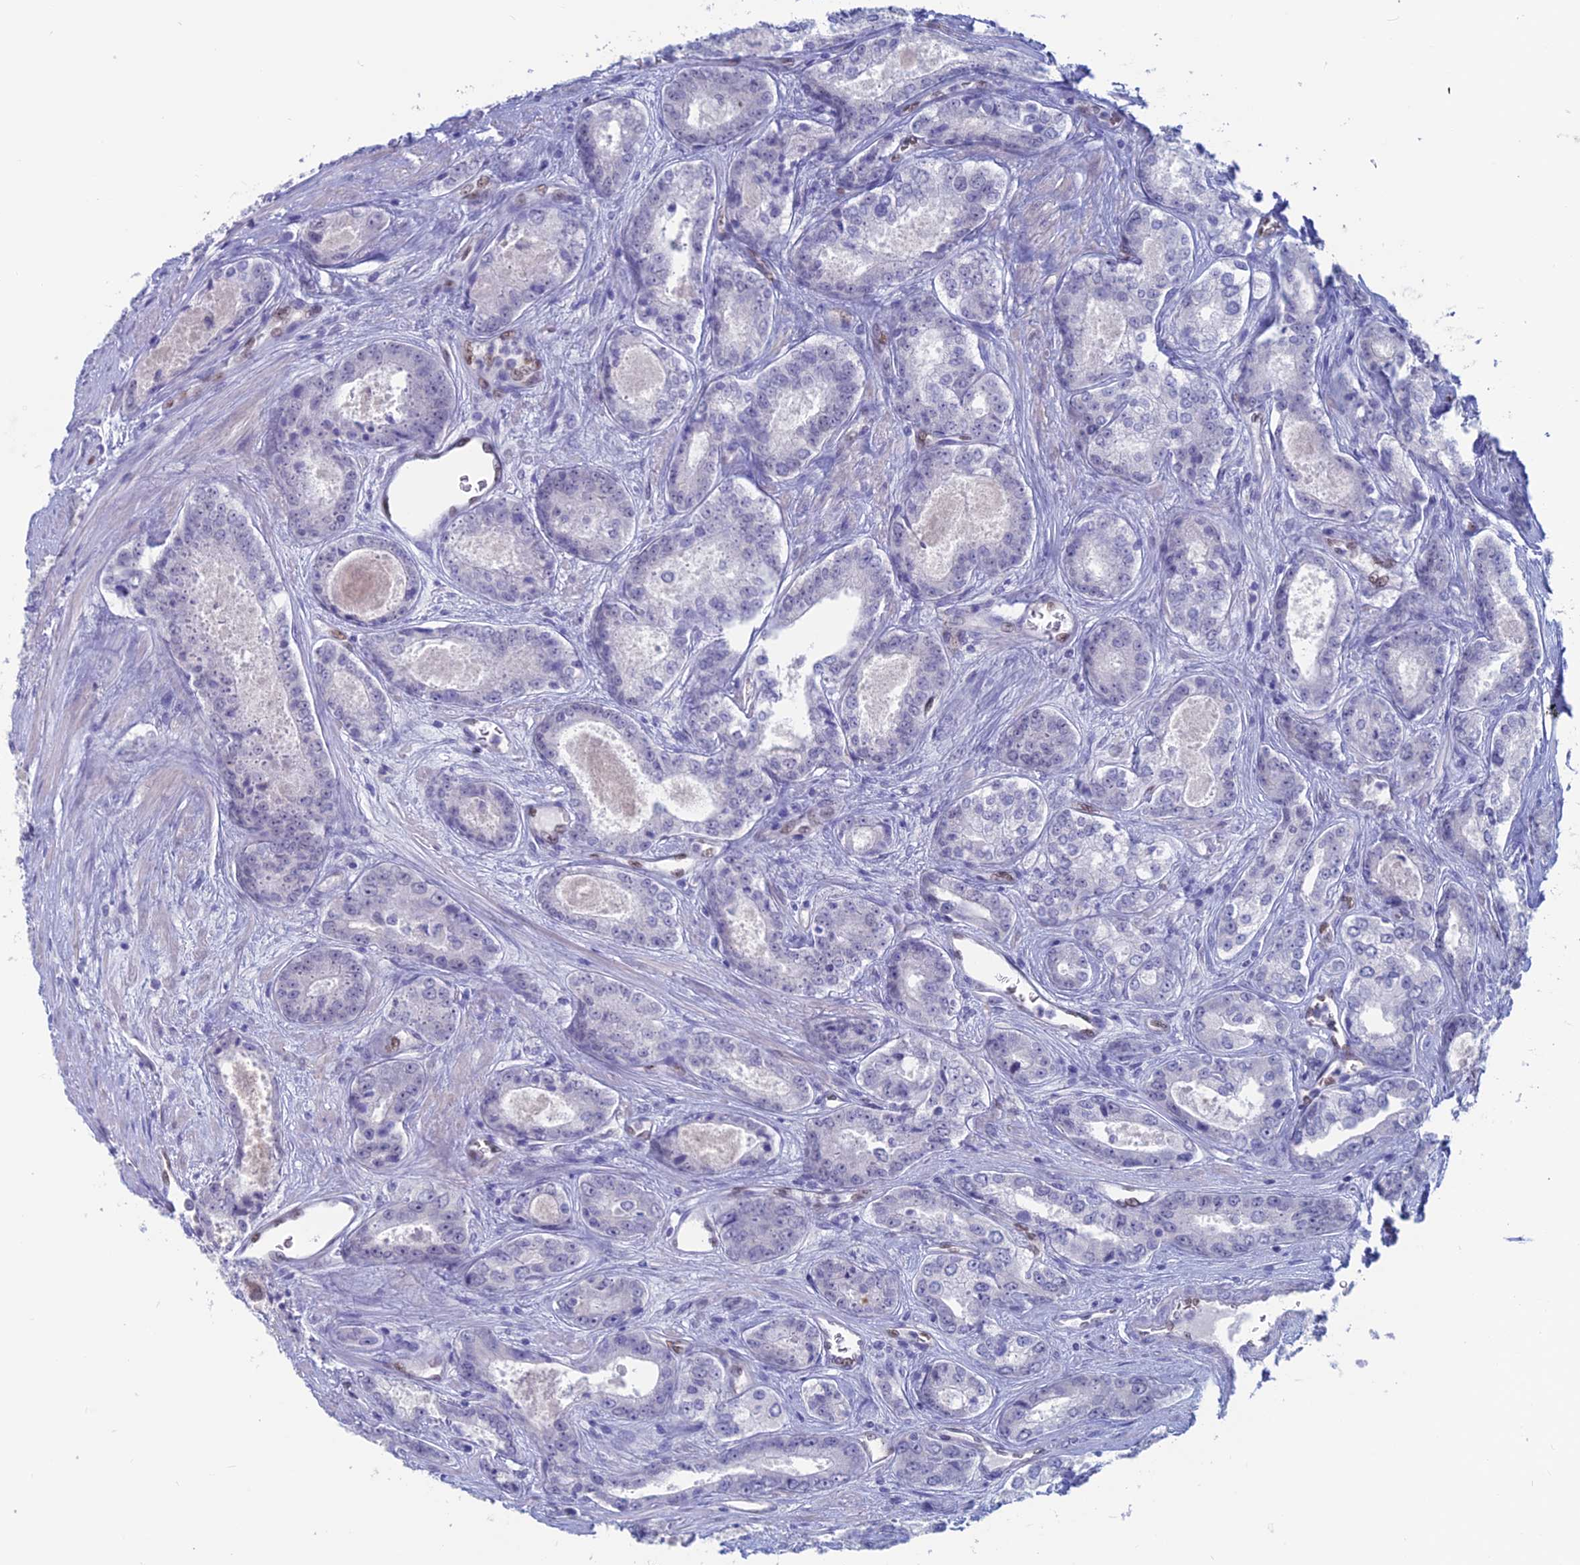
{"staining": {"intensity": "negative", "quantity": "none", "location": "none"}, "tissue": "prostate cancer", "cell_type": "Tumor cells", "image_type": "cancer", "snomed": [{"axis": "morphology", "description": "Adenocarcinoma, Low grade"}, {"axis": "topography", "description": "Prostate"}], "caption": "The histopathology image shows no staining of tumor cells in adenocarcinoma (low-grade) (prostate).", "gene": "NOL4L", "patient": {"sex": "male", "age": 68}}